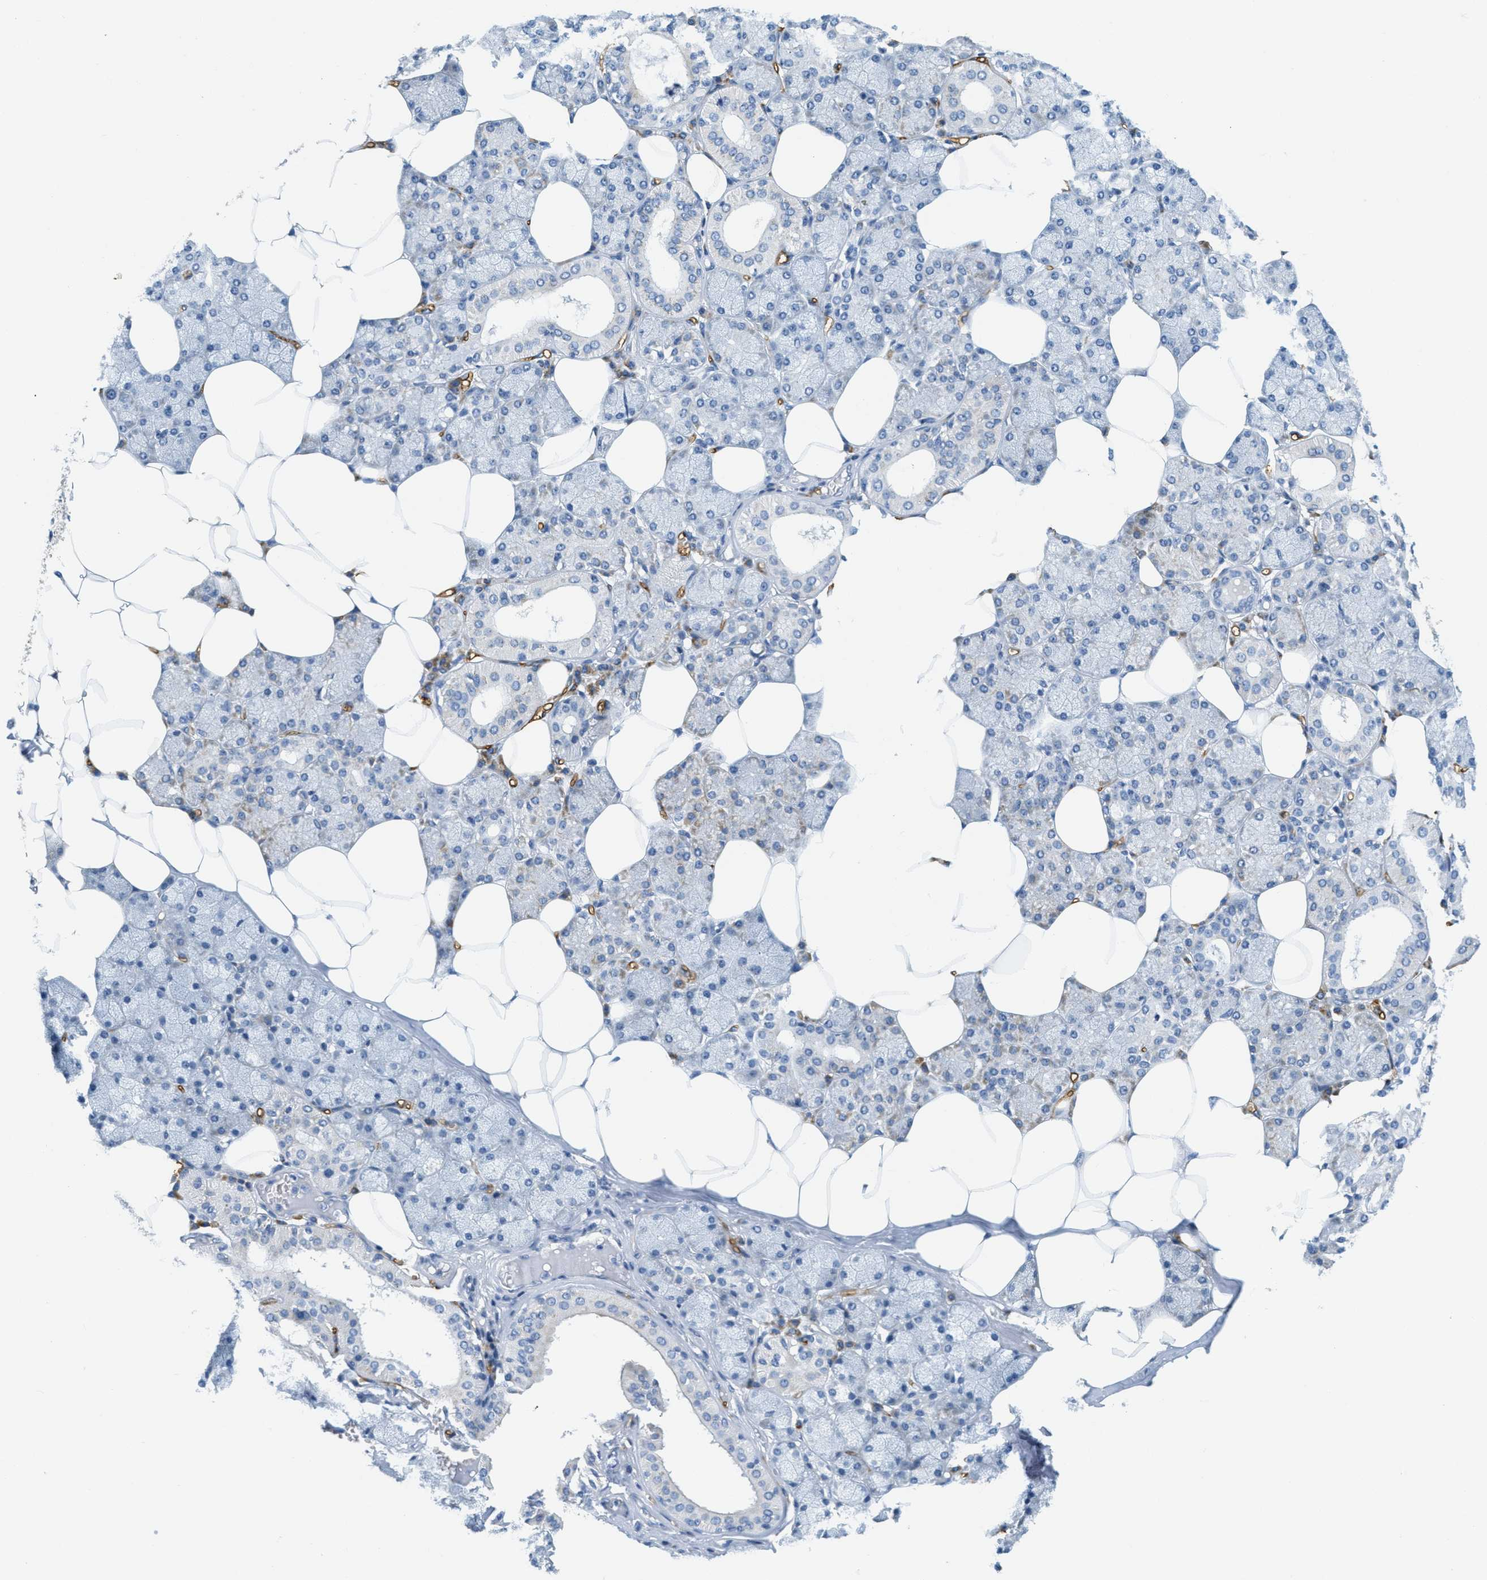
{"staining": {"intensity": "moderate", "quantity": "25%-75%", "location": "cytoplasmic/membranous"}, "tissue": "salivary gland", "cell_type": "Glandular cells", "image_type": "normal", "snomed": [{"axis": "morphology", "description": "Normal tissue, NOS"}, {"axis": "topography", "description": "Salivary gland"}], "caption": "Immunohistochemistry of normal human salivary gland reveals medium levels of moderate cytoplasmic/membranous staining in about 25%-75% of glandular cells.", "gene": "CA4", "patient": {"sex": "male", "age": 62}}